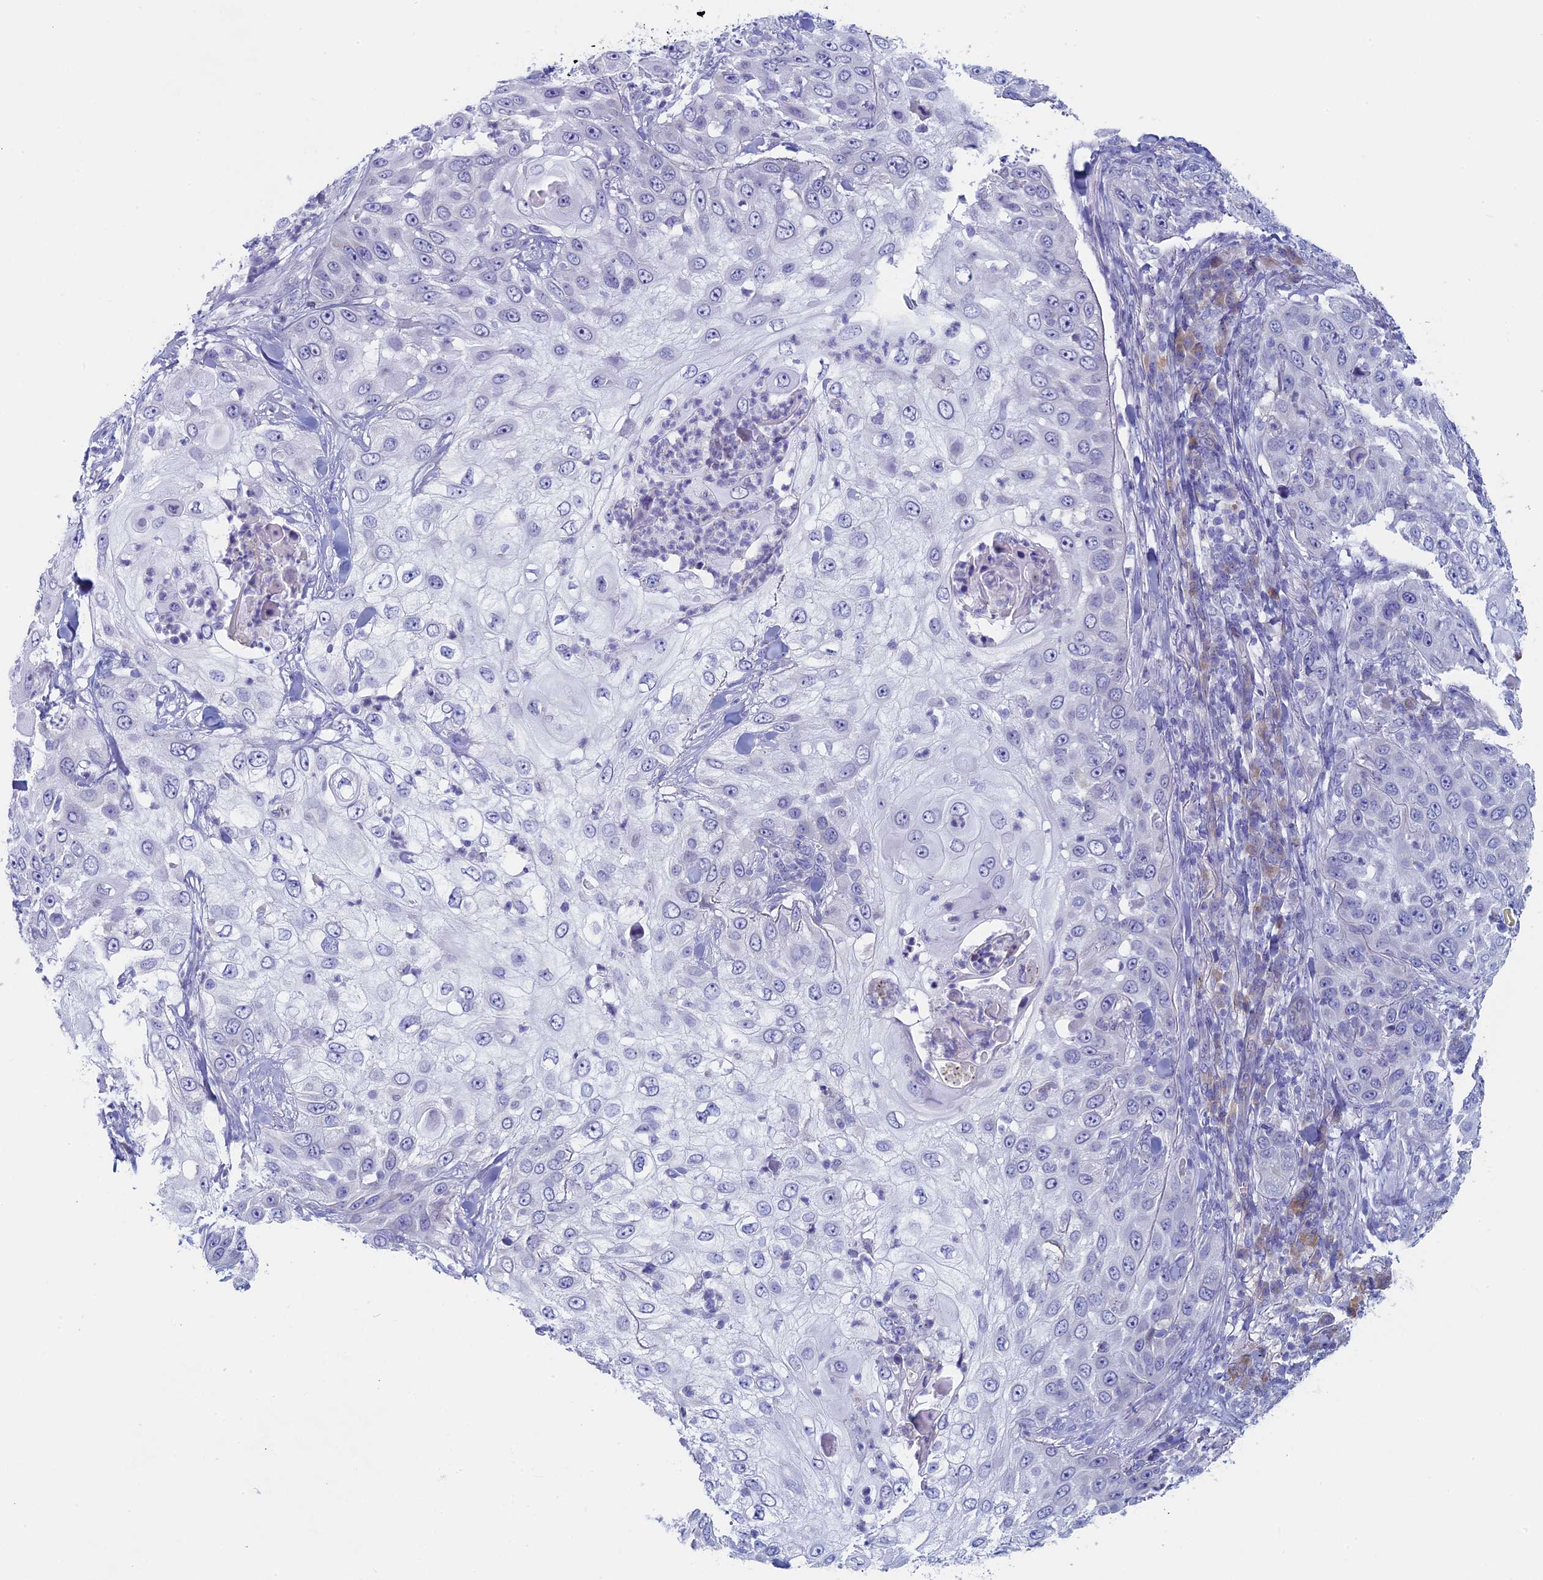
{"staining": {"intensity": "negative", "quantity": "none", "location": "none"}, "tissue": "skin cancer", "cell_type": "Tumor cells", "image_type": "cancer", "snomed": [{"axis": "morphology", "description": "Squamous cell carcinoma, NOS"}, {"axis": "topography", "description": "Skin"}], "caption": "Immunohistochemical staining of skin squamous cell carcinoma demonstrates no significant positivity in tumor cells.", "gene": "MAGEB6", "patient": {"sex": "female", "age": 44}}